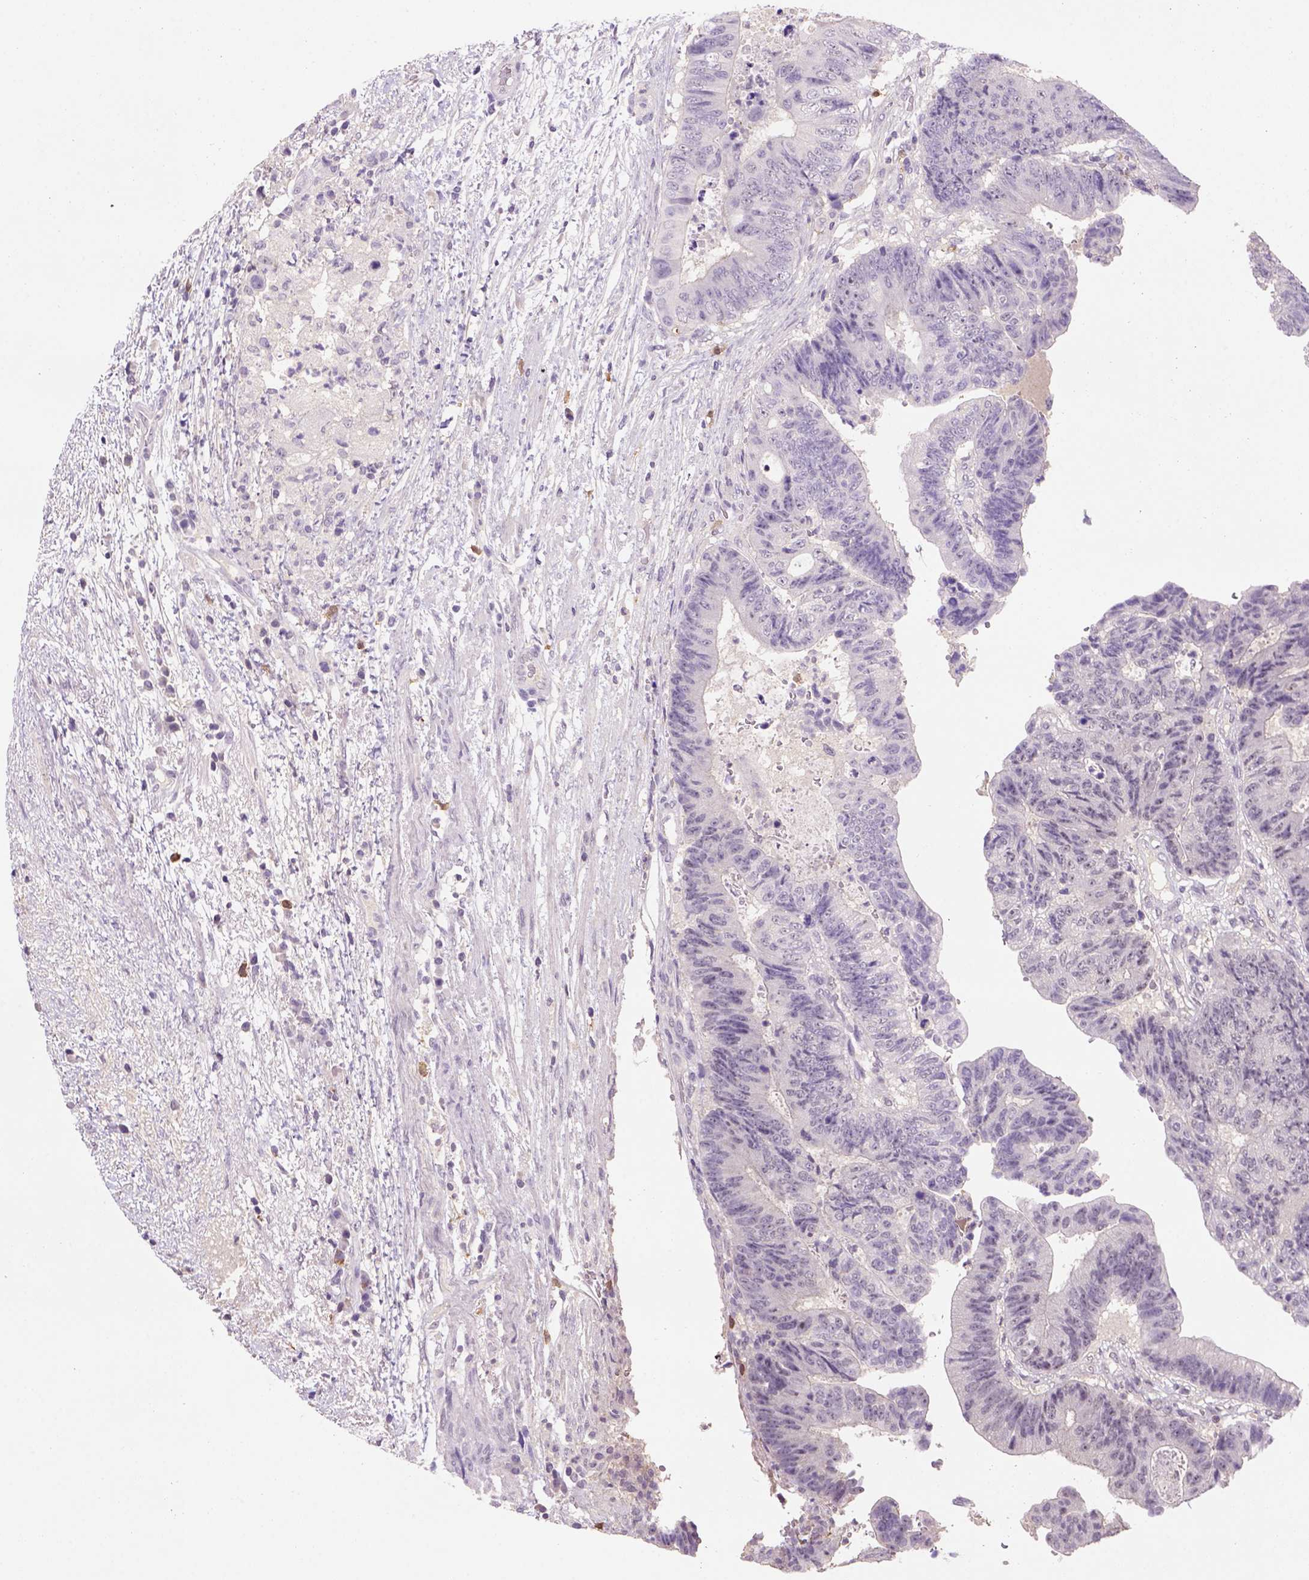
{"staining": {"intensity": "weak", "quantity": "<25%", "location": "nuclear"}, "tissue": "colorectal cancer", "cell_type": "Tumor cells", "image_type": "cancer", "snomed": [{"axis": "morphology", "description": "Adenocarcinoma, NOS"}, {"axis": "topography", "description": "Colon"}], "caption": "Immunohistochemical staining of human colorectal cancer reveals no significant staining in tumor cells. (Stains: DAB (3,3'-diaminobenzidine) immunohistochemistry with hematoxylin counter stain, Microscopy: brightfield microscopy at high magnification).", "gene": "SCML4", "patient": {"sex": "female", "age": 48}}